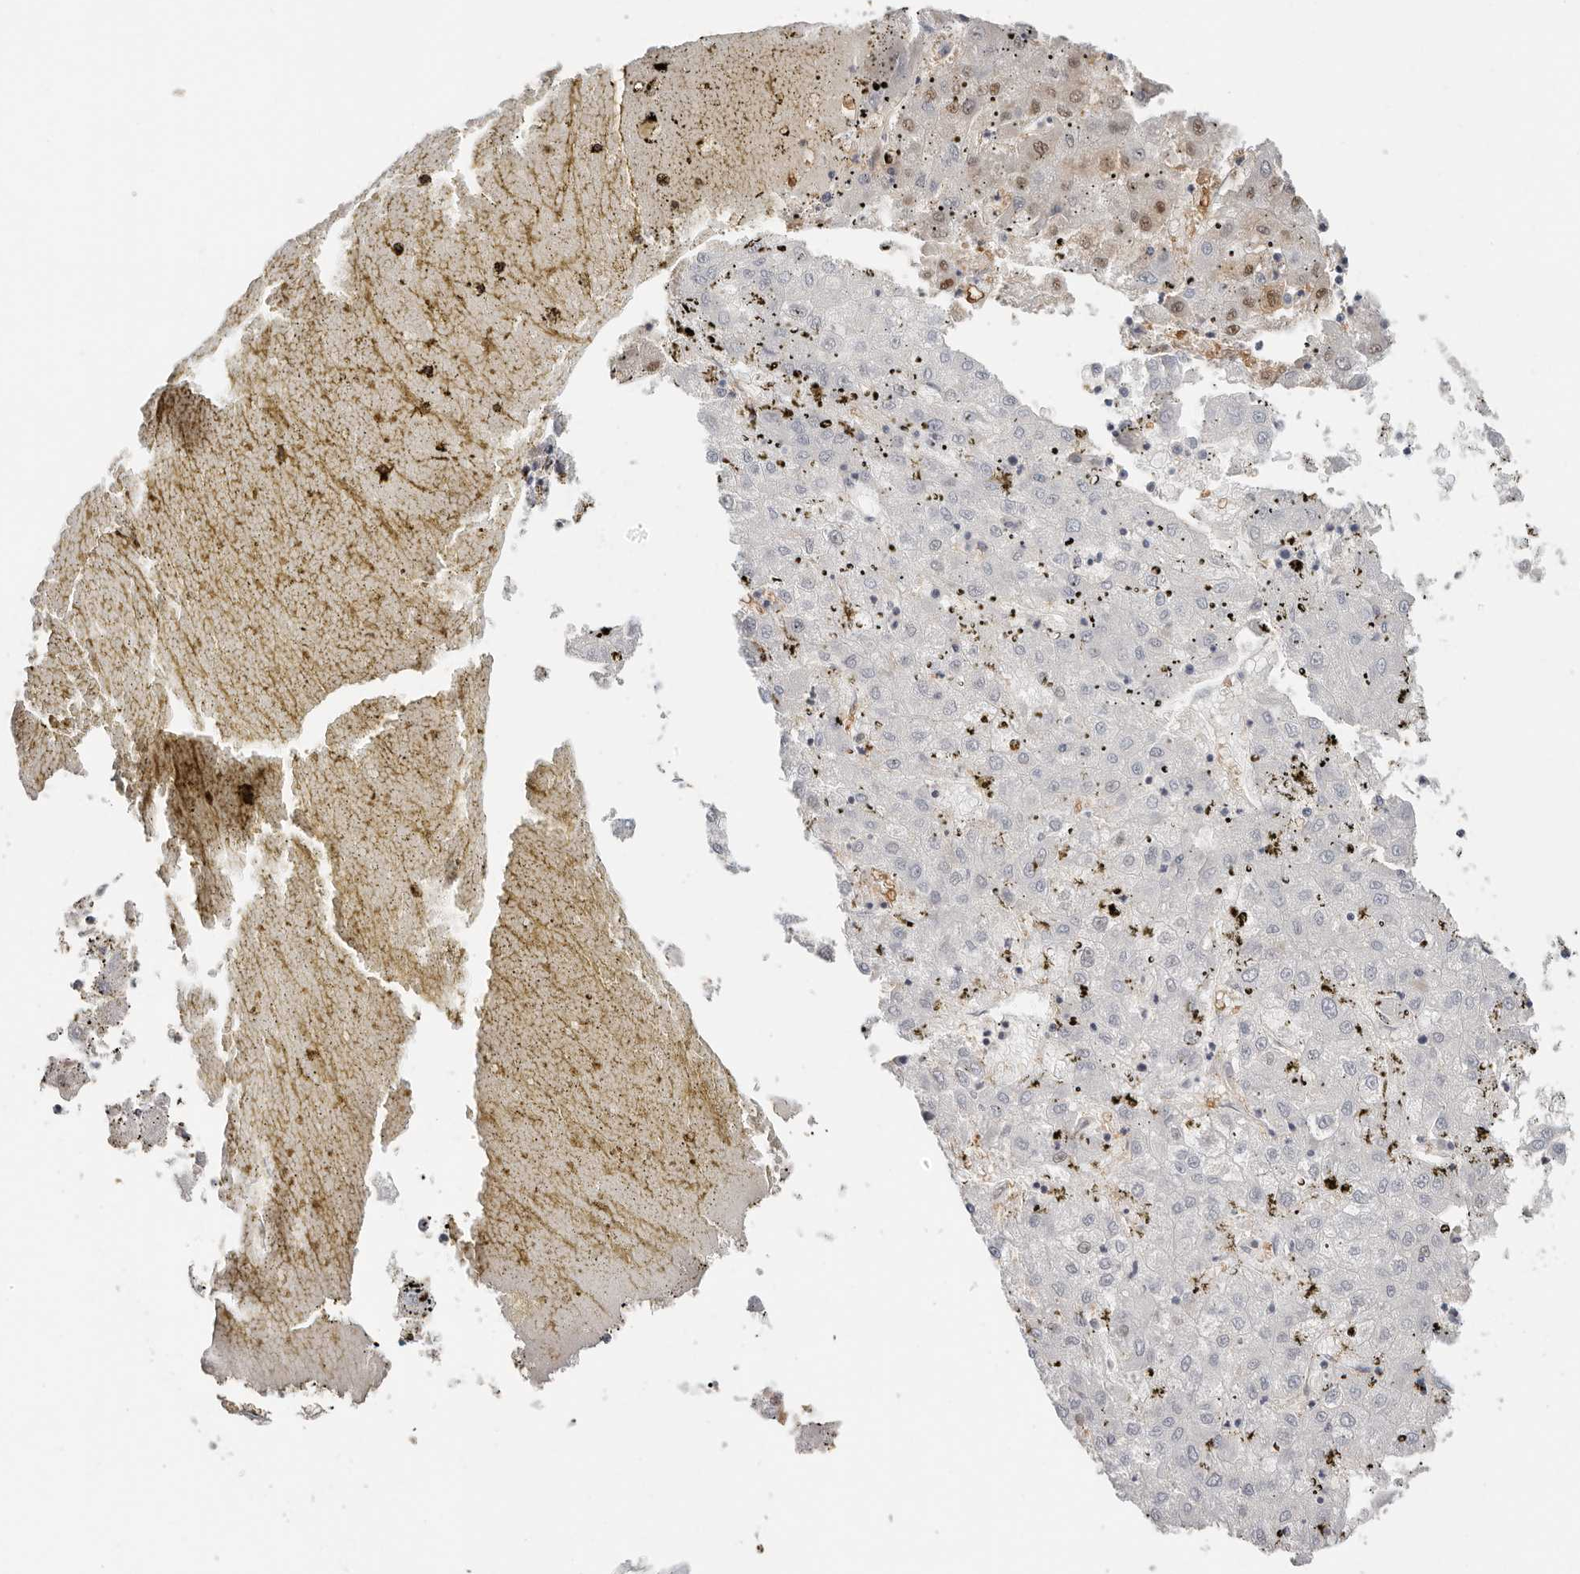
{"staining": {"intensity": "moderate", "quantity": "25%-75%", "location": "nuclear"}, "tissue": "liver cancer", "cell_type": "Tumor cells", "image_type": "cancer", "snomed": [{"axis": "morphology", "description": "Carcinoma, Hepatocellular, NOS"}, {"axis": "topography", "description": "Liver"}], "caption": "This is an image of IHC staining of liver cancer (hepatocellular carcinoma), which shows moderate expression in the nuclear of tumor cells.", "gene": "LARP7", "patient": {"sex": "male", "age": 72}}